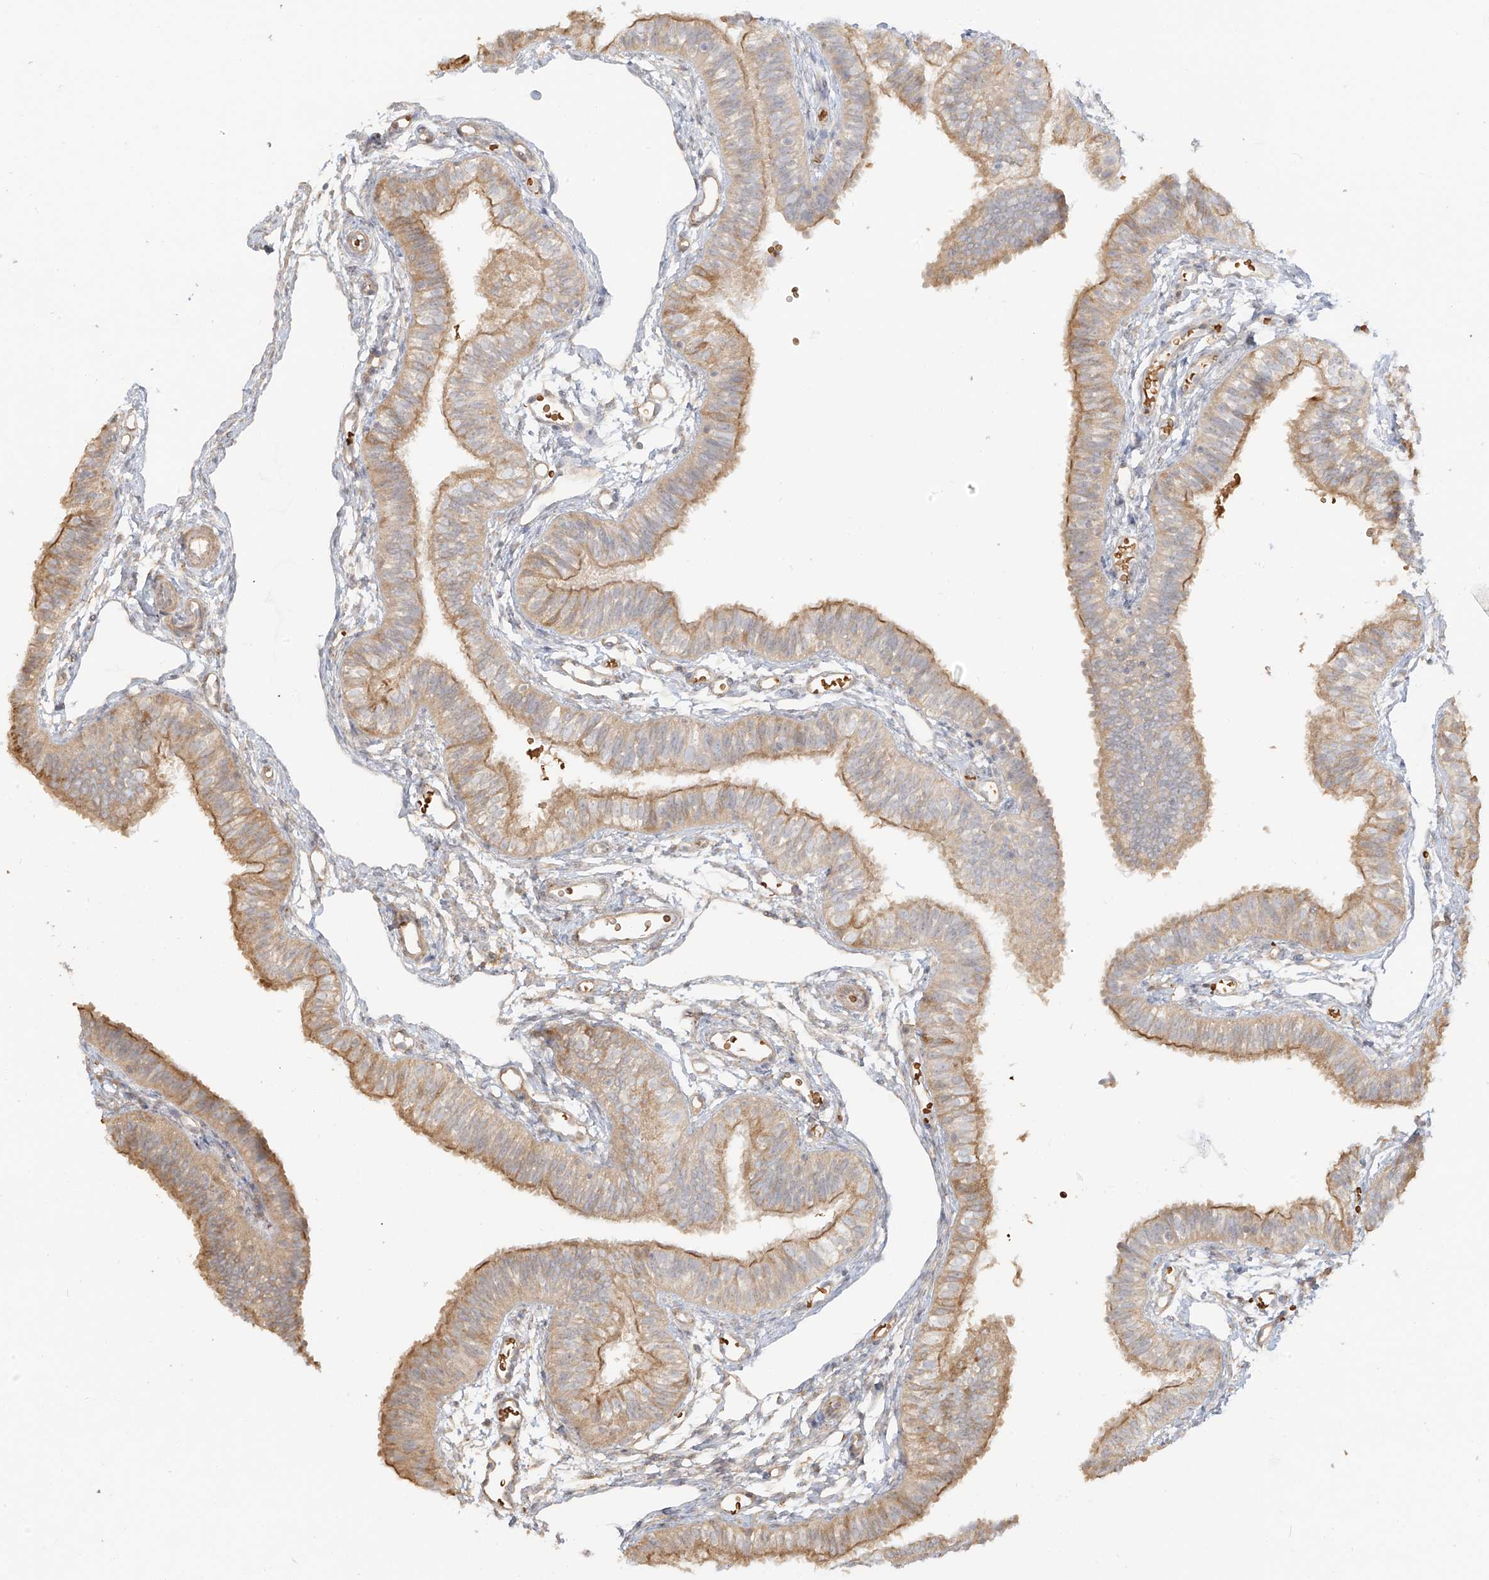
{"staining": {"intensity": "moderate", "quantity": "25%-75%", "location": "cytoplasmic/membranous"}, "tissue": "fallopian tube", "cell_type": "Glandular cells", "image_type": "normal", "snomed": [{"axis": "morphology", "description": "Normal tissue, NOS"}, {"axis": "topography", "description": "Fallopian tube"}], "caption": "Immunohistochemistry (IHC) histopathology image of benign human fallopian tube stained for a protein (brown), which reveals medium levels of moderate cytoplasmic/membranous staining in about 25%-75% of glandular cells.", "gene": "UPK1B", "patient": {"sex": "female", "age": 35}}